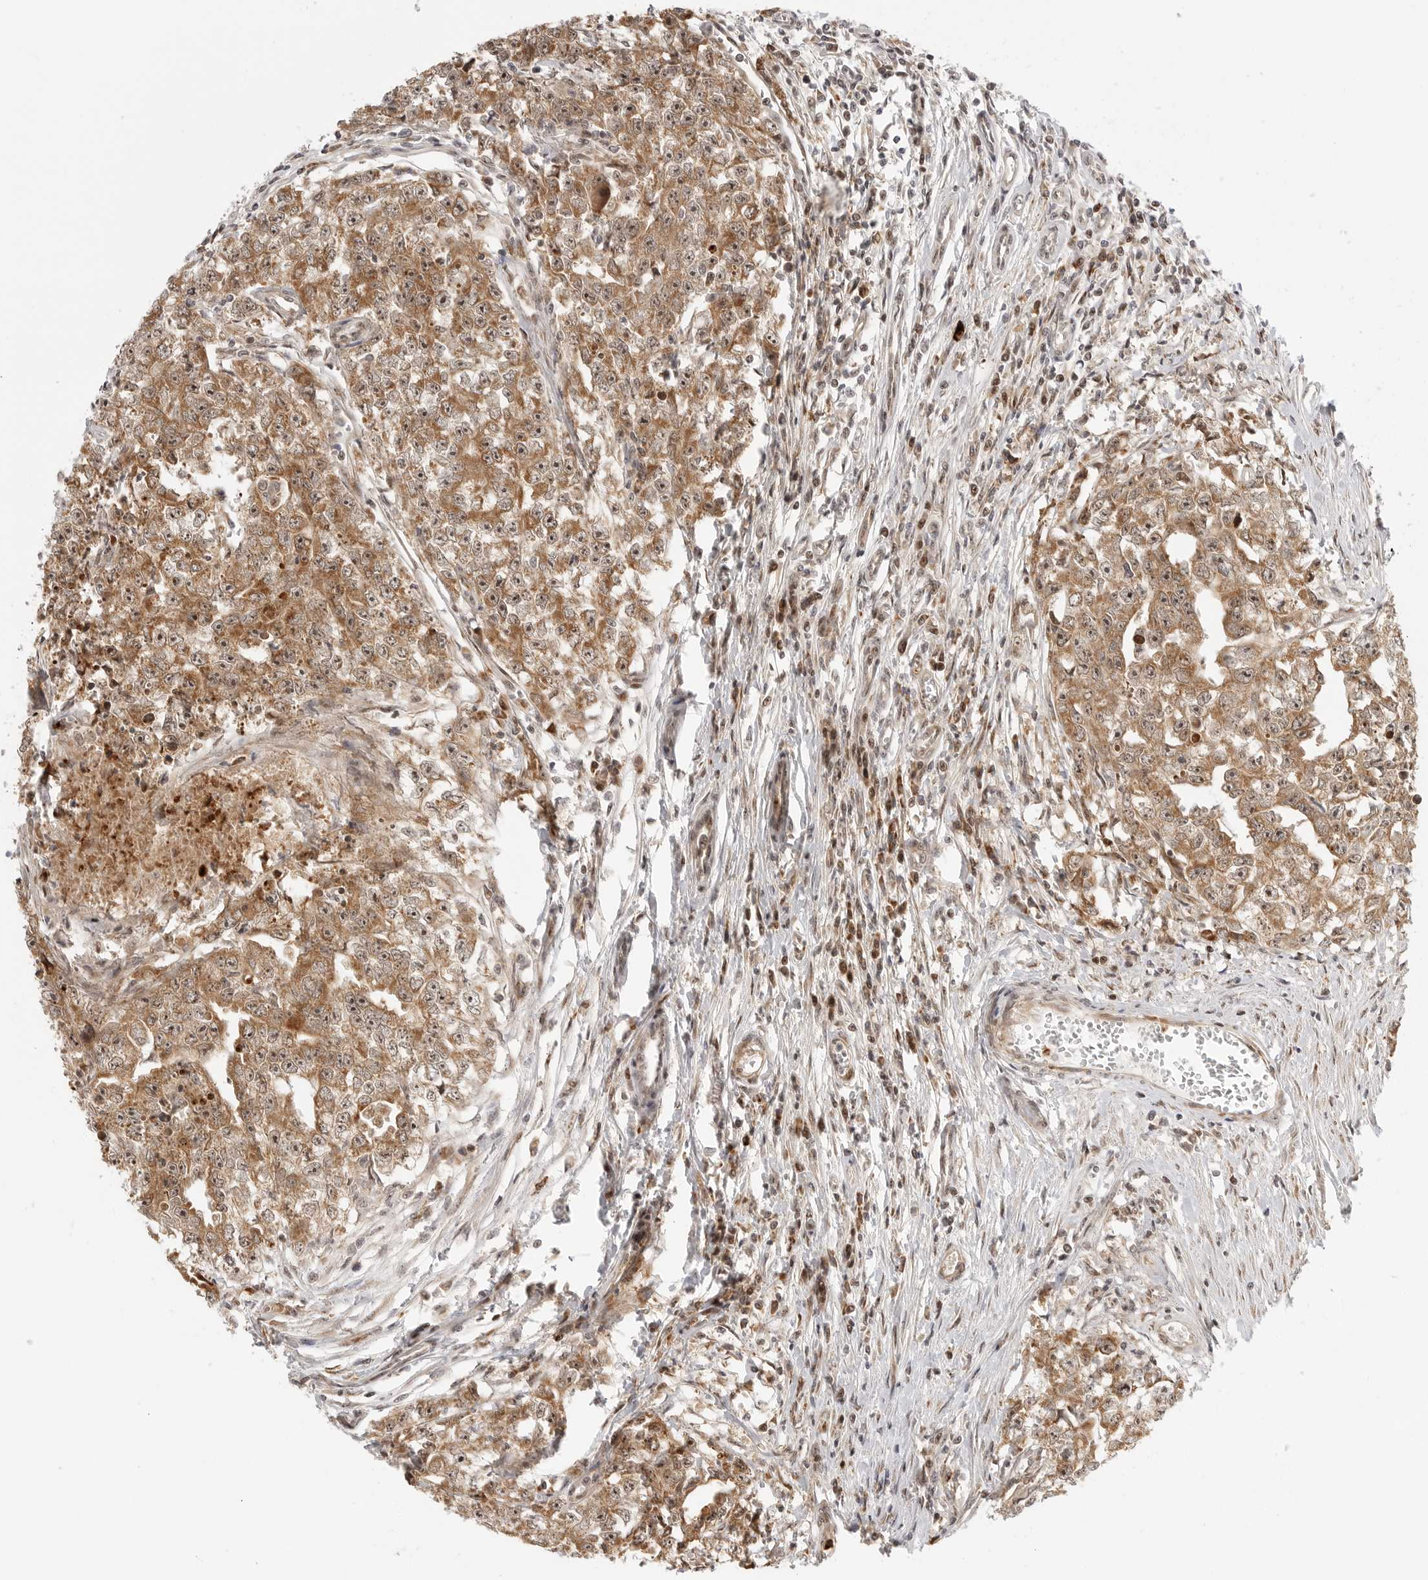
{"staining": {"intensity": "moderate", "quantity": ">75%", "location": "cytoplasmic/membranous,nuclear"}, "tissue": "testis cancer", "cell_type": "Tumor cells", "image_type": "cancer", "snomed": [{"axis": "morphology", "description": "Seminoma, NOS"}, {"axis": "morphology", "description": "Carcinoma, Embryonal, NOS"}, {"axis": "topography", "description": "Testis"}], "caption": "Tumor cells exhibit moderate cytoplasmic/membranous and nuclear staining in approximately >75% of cells in testis cancer.", "gene": "DSCC1", "patient": {"sex": "male", "age": 43}}